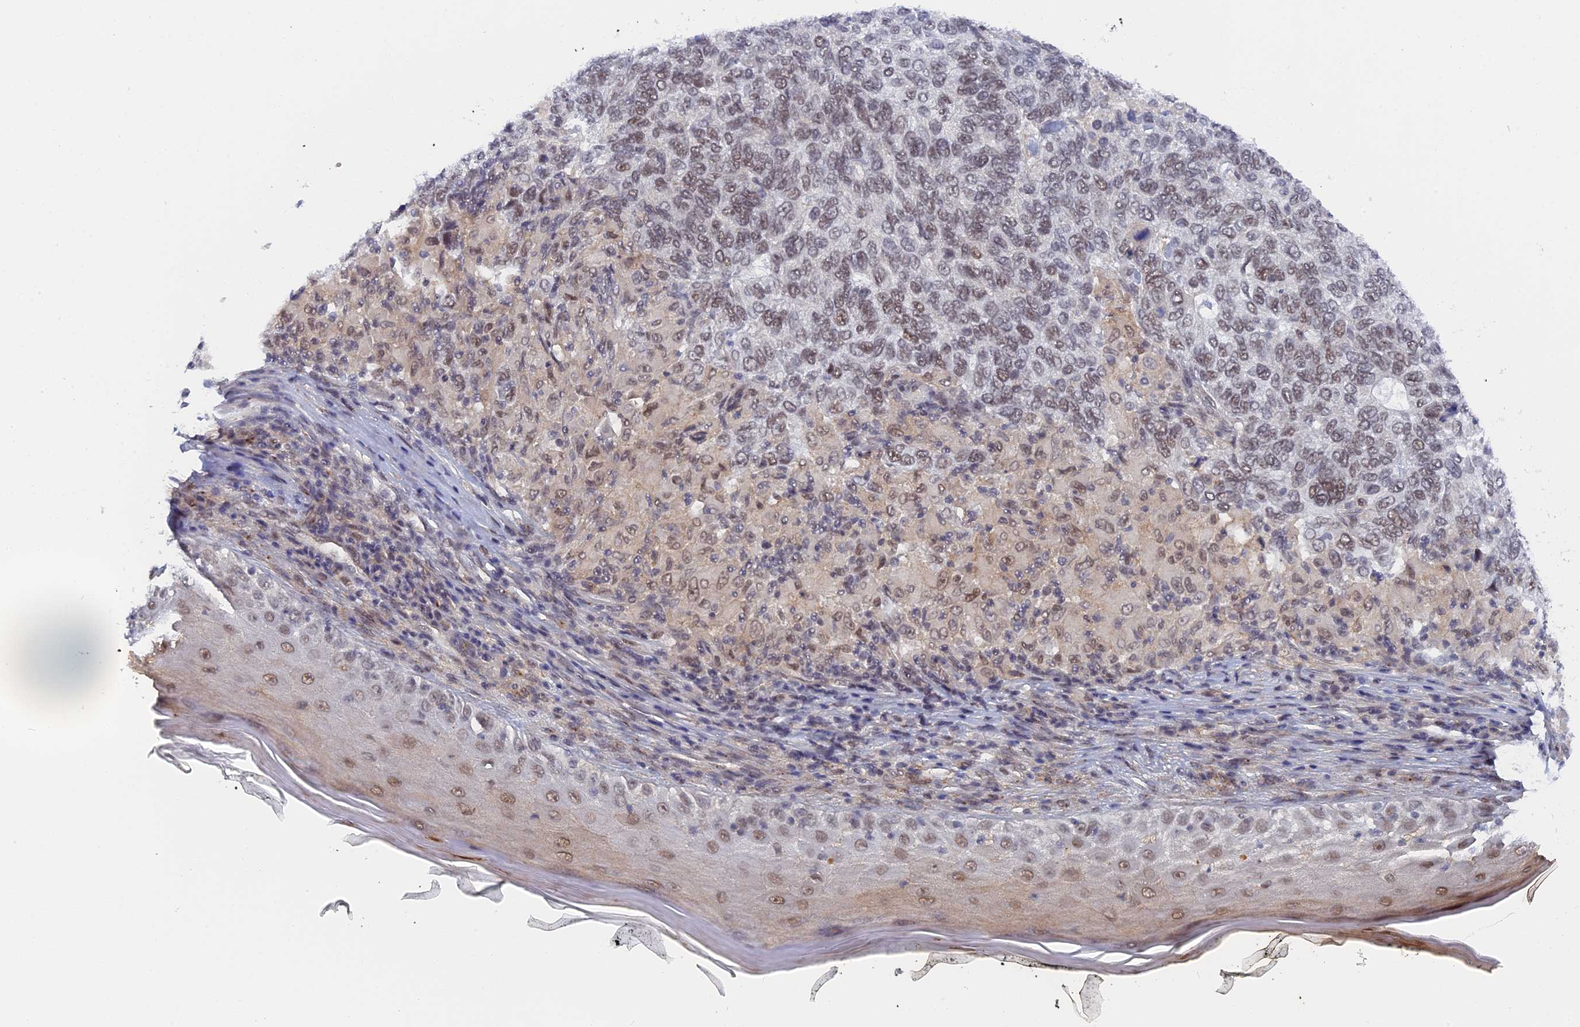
{"staining": {"intensity": "moderate", "quantity": ">75%", "location": "nuclear"}, "tissue": "skin cancer", "cell_type": "Tumor cells", "image_type": "cancer", "snomed": [{"axis": "morphology", "description": "Basal cell carcinoma"}, {"axis": "topography", "description": "Skin"}], "caption": "This histopathology image exhibits immunohistochemistry staining of skin basal cell carcinoma, with medium moderate nuclear positivity in about >75% of tumor cells.", "gene": "CCDC85A", "patient": {"sex": "female", "age": 65}}